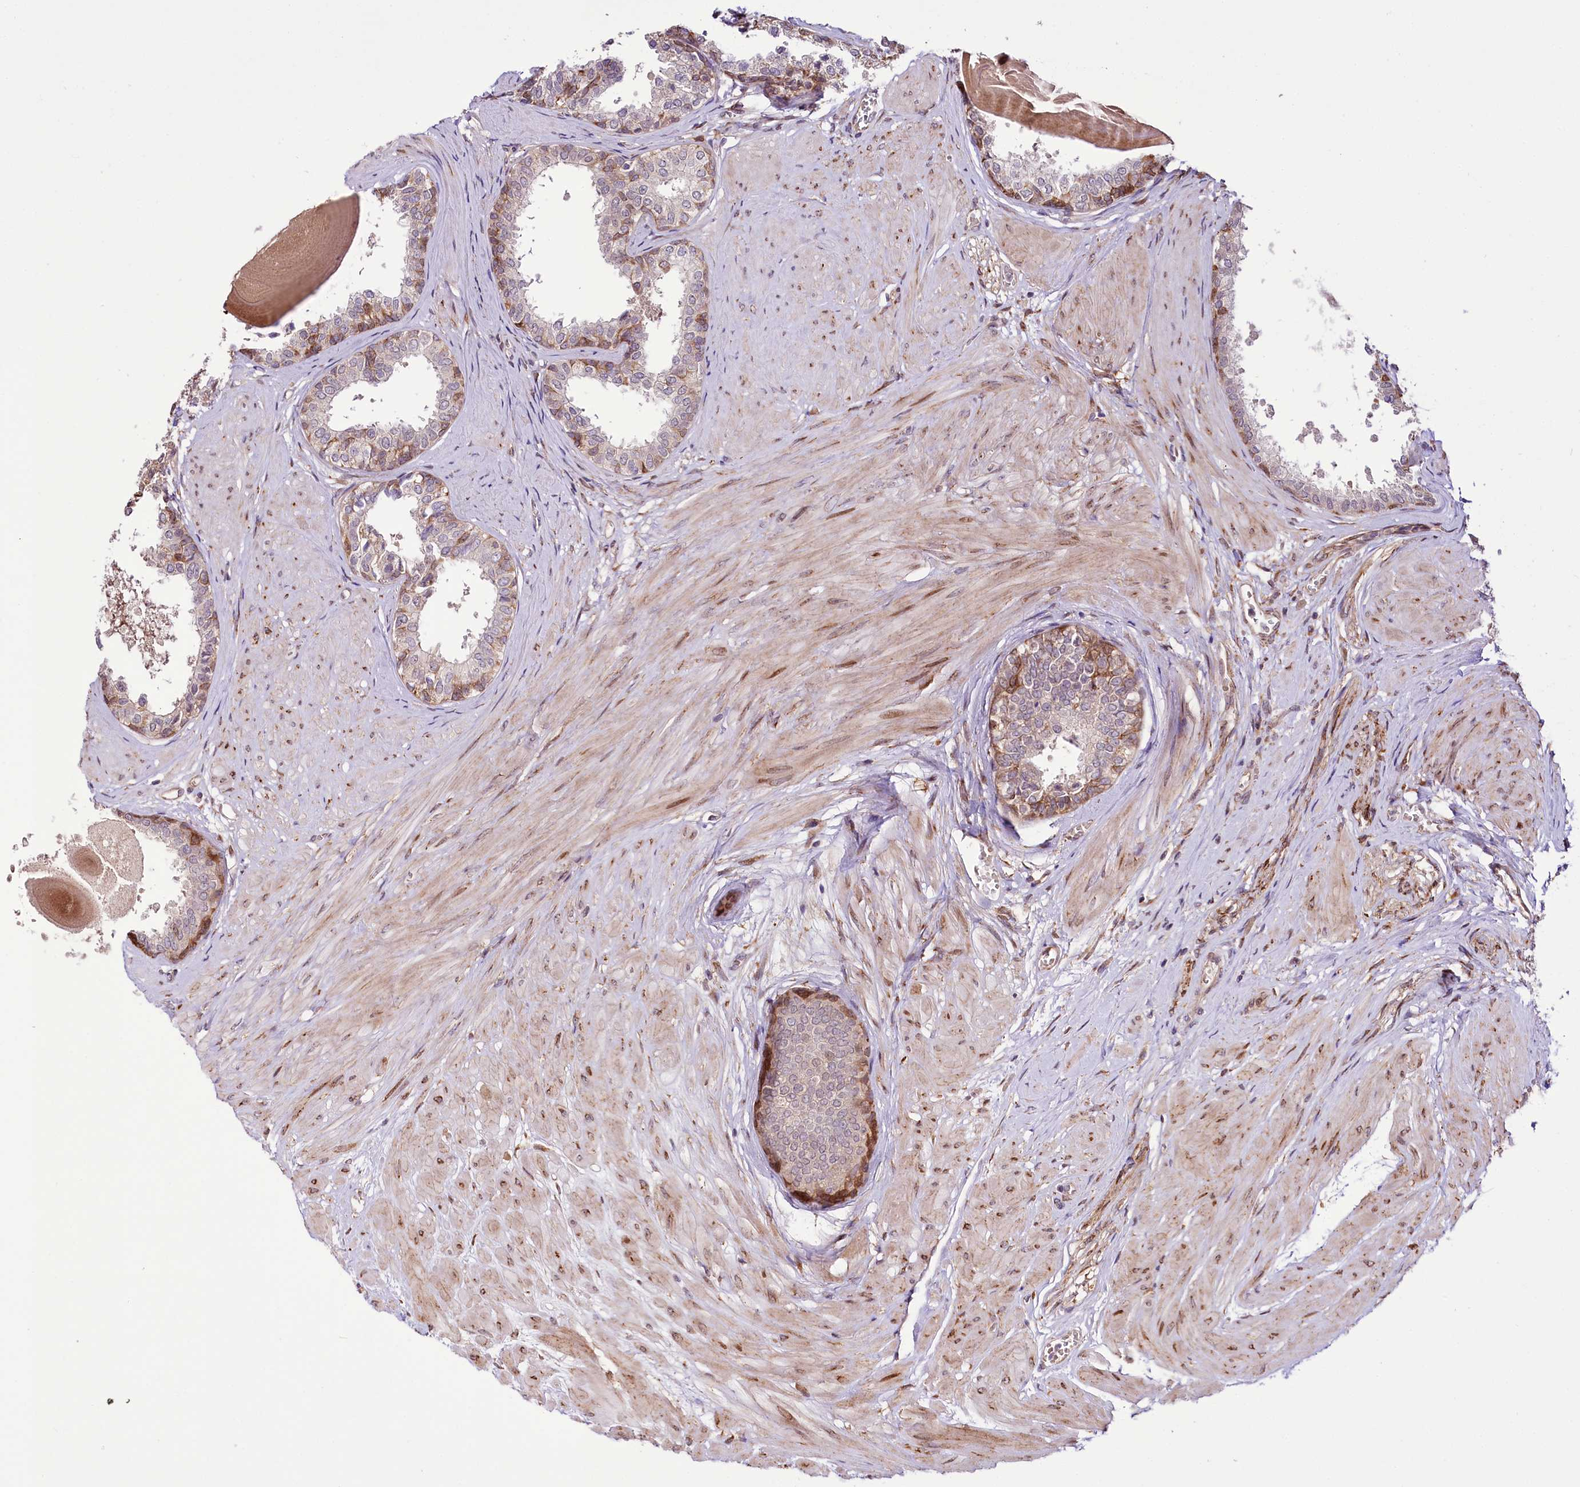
{"staining": {"intensity": "moderate", "quantity": "<25%", "location": "cytoplasmic/membranous"}, "tissue": "prostate", "cell_type": "Glandular cells", "image_type": "normal", "snomed": [{"axis": "morphology", "description": "Normal tissue, NOS"}, {"axis": "topography", "description": "Prostate"}], "caption": "A brown stain highlights moderate cytoplasmic/membranous expression of a protein in glandular cells of unremarkable prostate. (DAB (3,3'-diaminobenzidine) IHC with brightfield microscopy, high magnification).", "gene": "CUTC", "patient": {"sex": "male", "age": 48}}